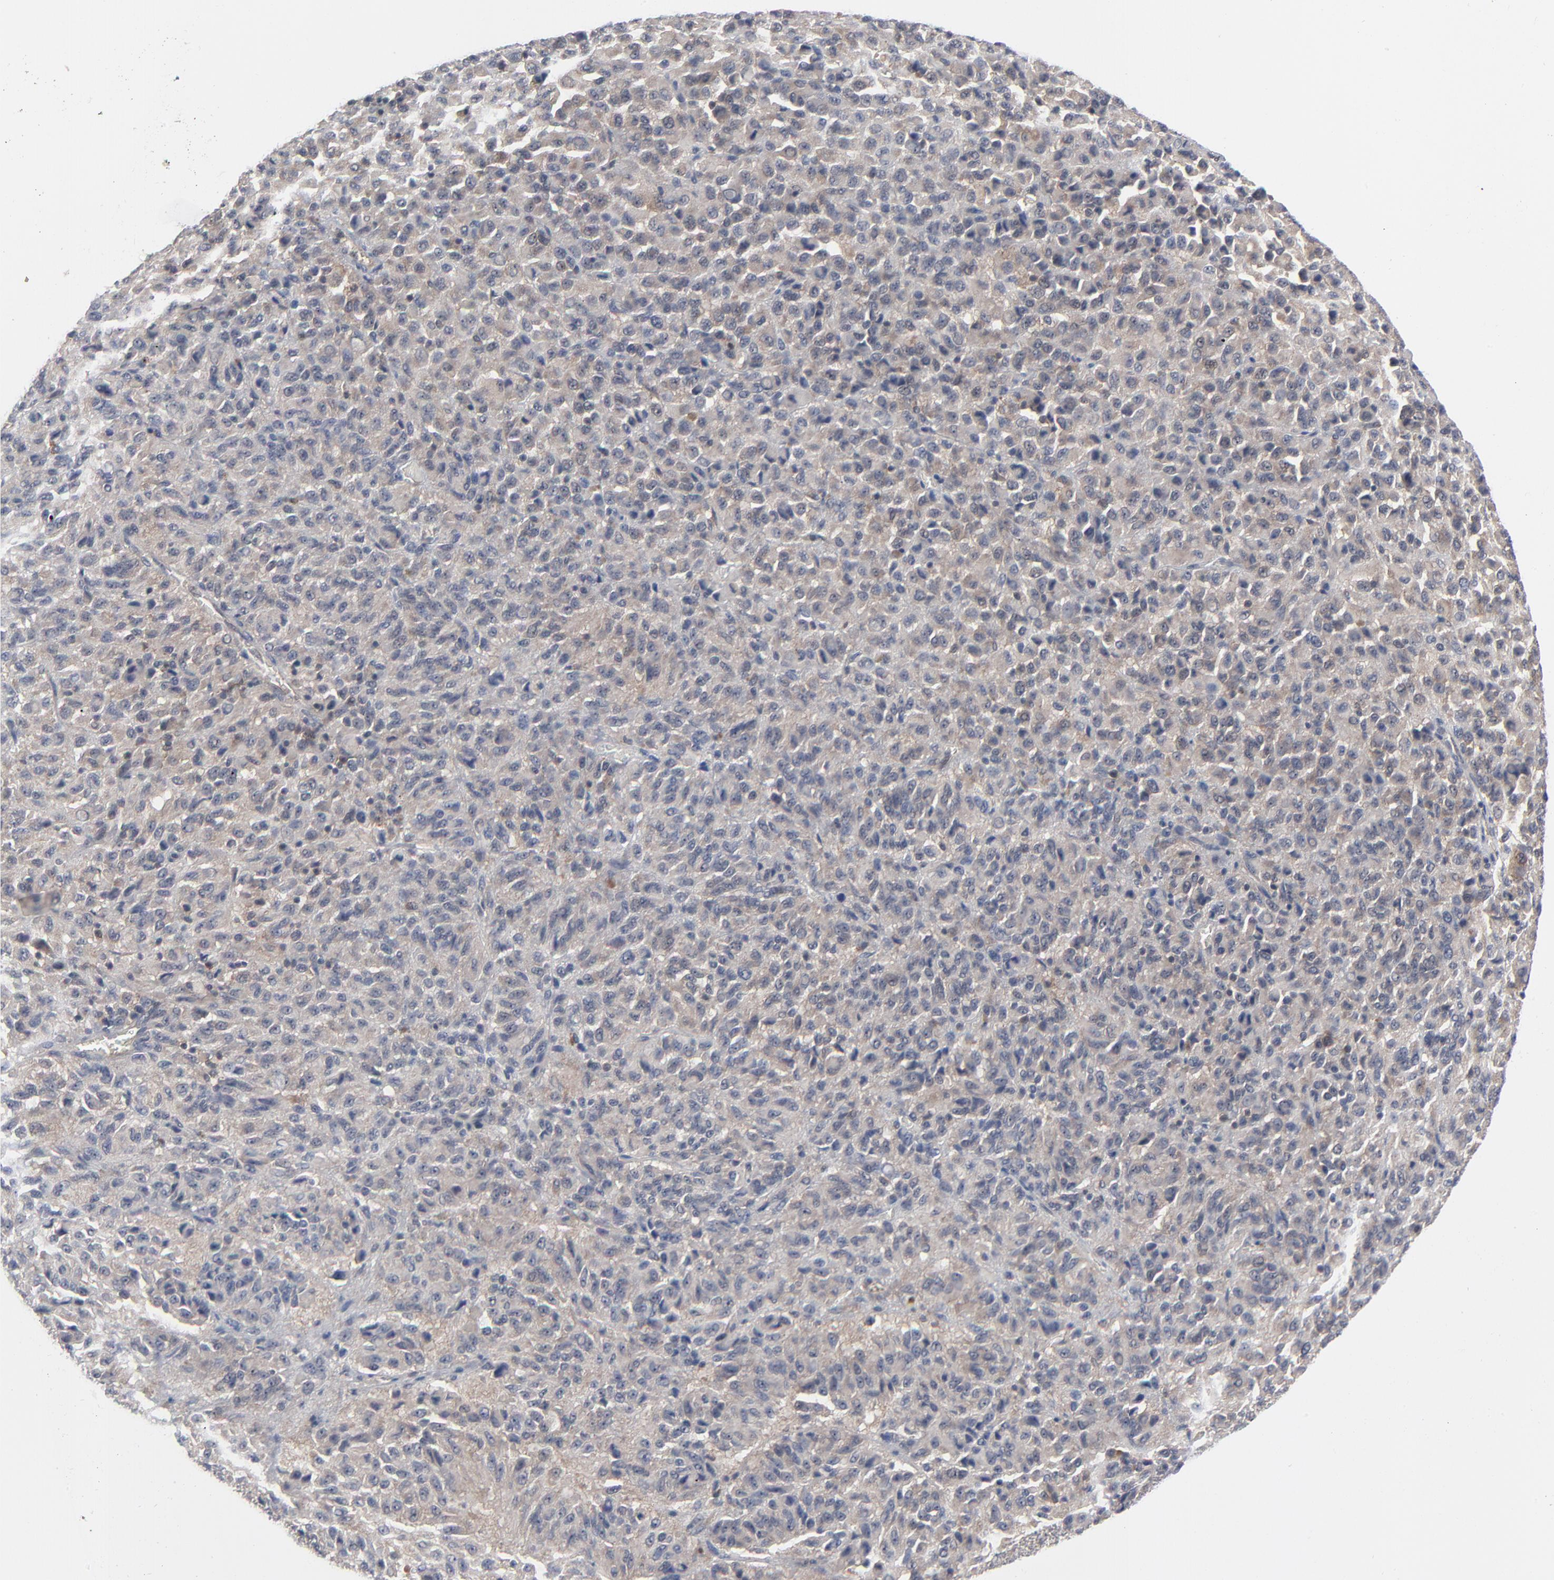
{"staining": {"intensity": "weak", "quantity": ">75%", "location": "cytoplasmic/membranous"}, "tissue": "melanoma", "cell_type": "Tumor cells", "image_type": "cancer", "snomed": [{"axis": "morphology", "description": "Malignant melanoma, Metastatic site"}, {"axis": "topography", "description": "Lung"}], "caption": "Immunohistochemical staining of human melanoma exhibits low levels of weak cytoplasmic/membranous protein expression in approximately >75% of tumor cells.", "gene": "RPS6KB1", "patient": {"sex": "male", "age": 64}}